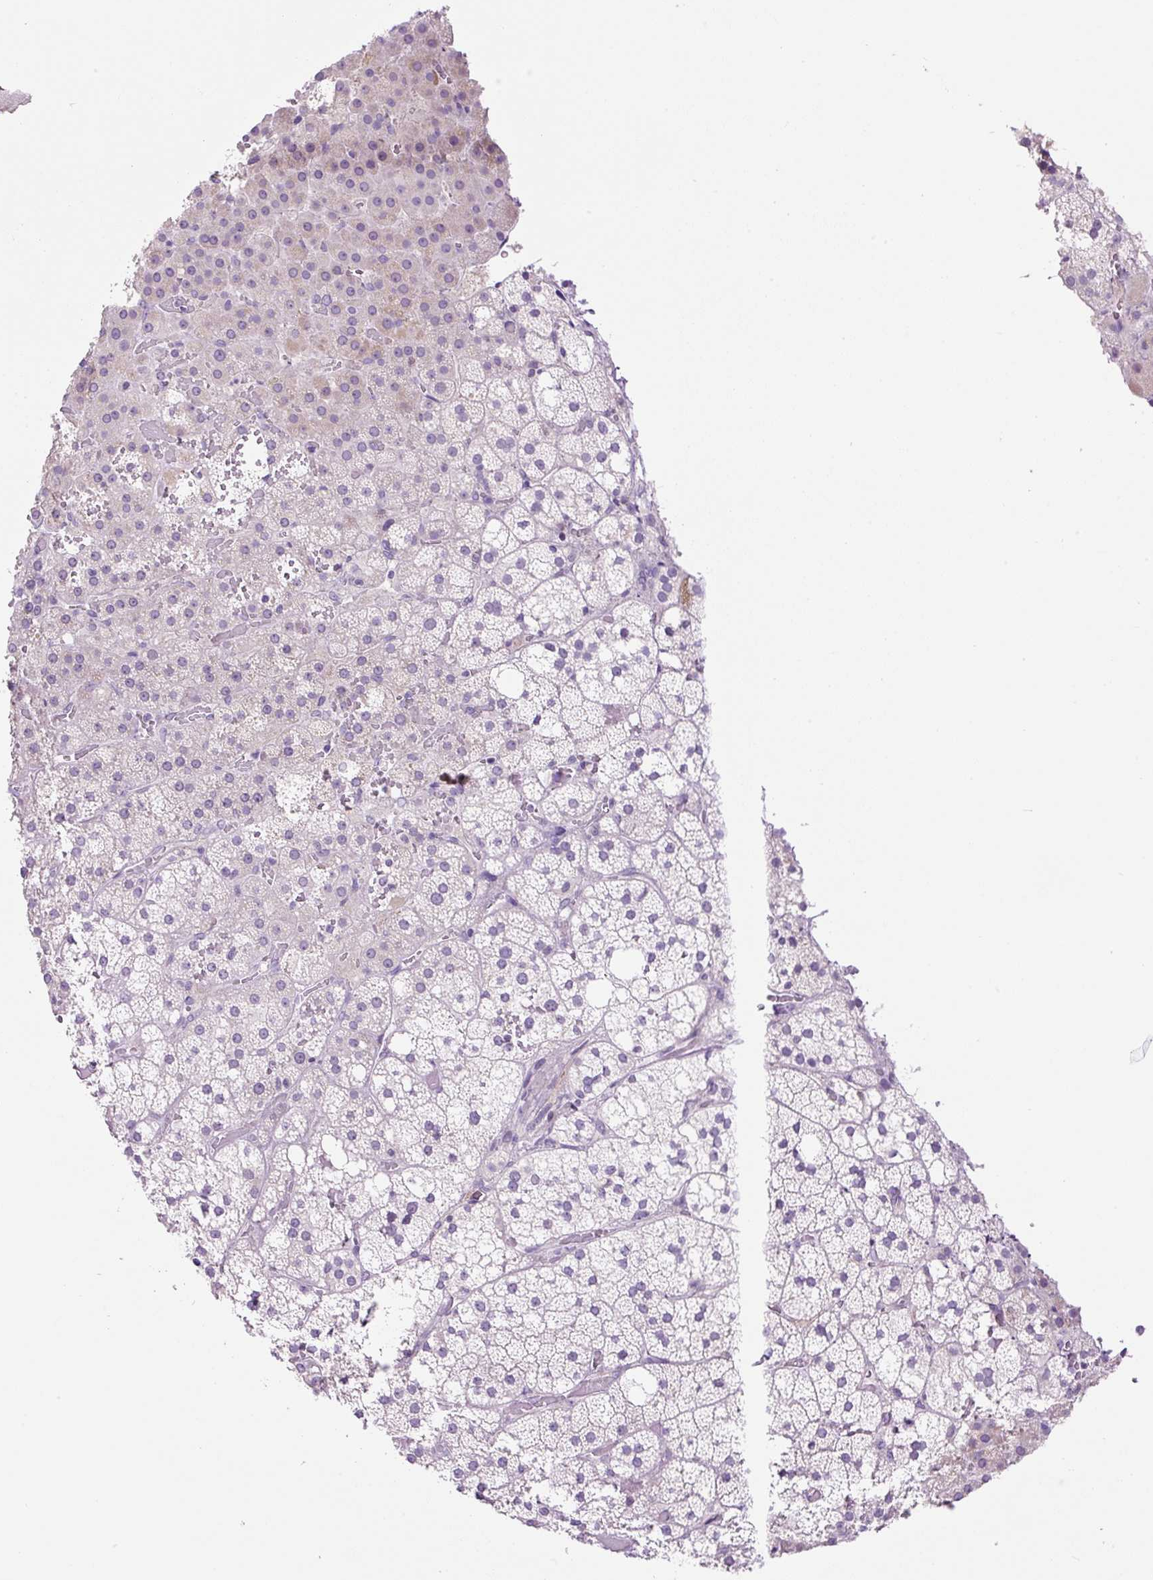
{"staining": {"intensity": "negative", "quantity": "none", "location": "none"}, "tissue": "adrenal gland", "cell_type": "Glandular cells", "image_type": "normal", "snomed": [{"axis": "morphology", "description": "Normal tissue, NOS"}, {"axis": "topography", "description": "Adrenal gland"}], "caption": "Glandular cells show no significant positivity in normal adrenal gland. (Brightfield microscopy of DAB IHC at high magnification).", "gene": "OGDHL", "patient": {"sex": "male", "age": 53}}